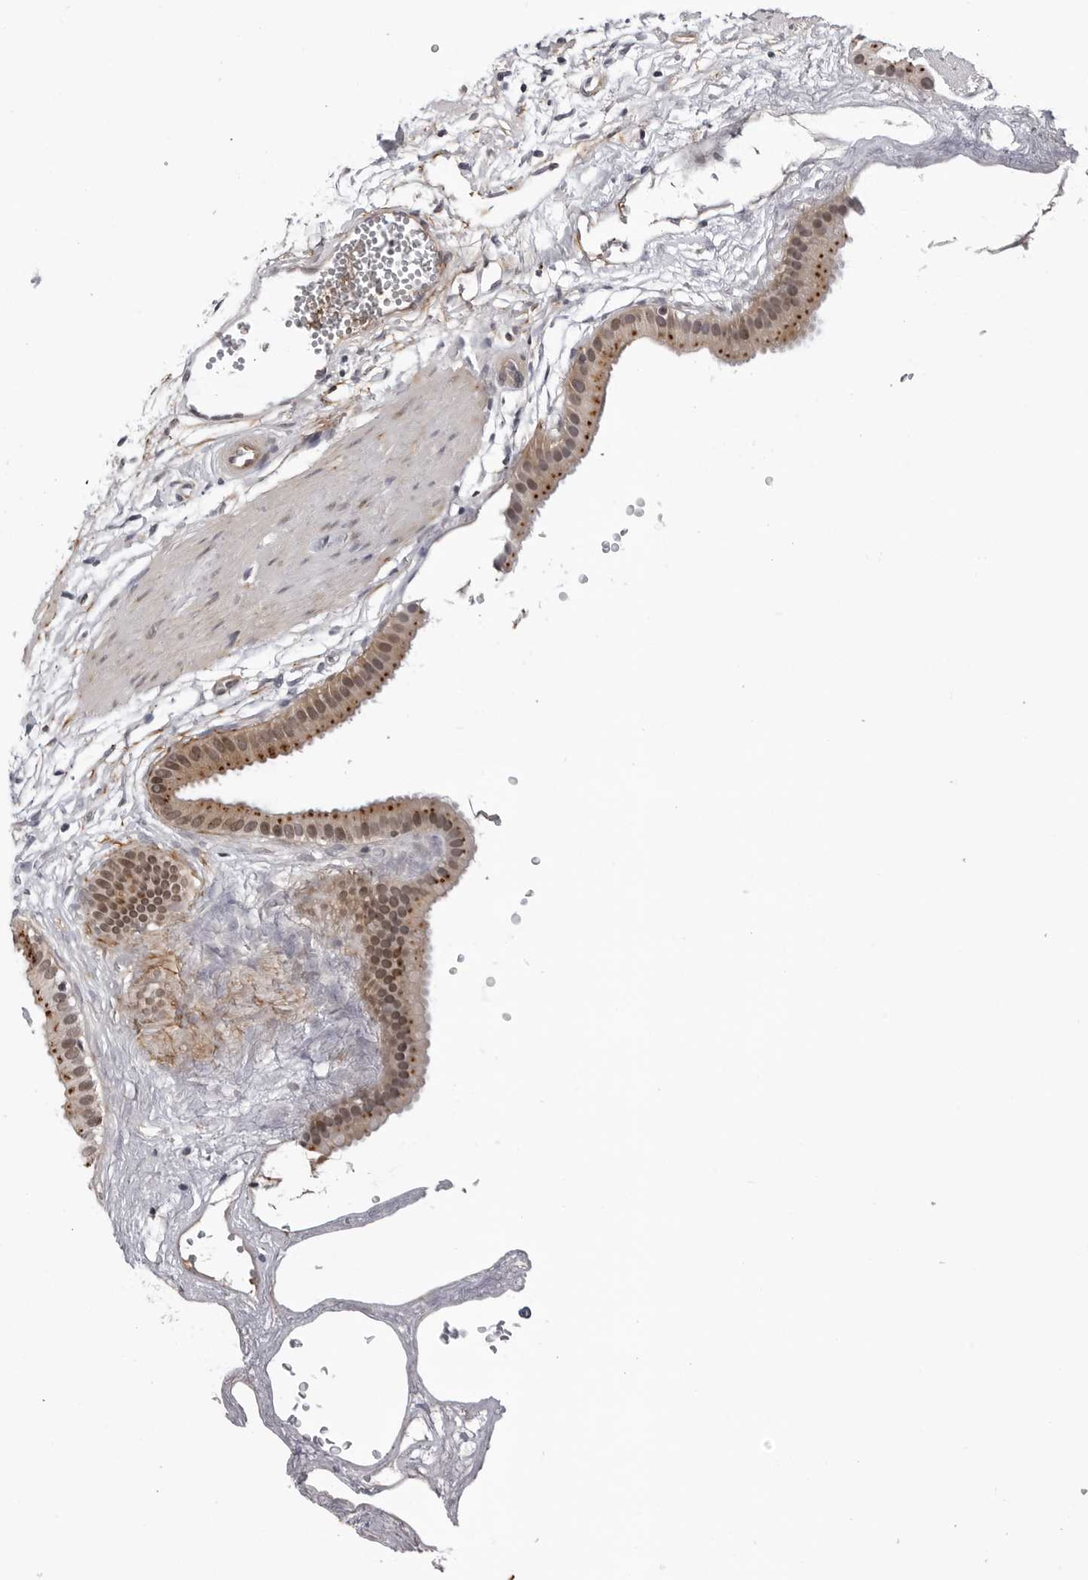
{"staining": {"intensity": "moderate", "quantity": ">75%", "location": "cytoplasmic/membranous,nuclear"}, "tissue": "gallbladder", "cell_type": "Glandular cells", "image_type": "normal", "snomed": [{"axis": "morphology", "description": "Normal tissue, NOS"}, {"axis": "topography", "description": "Gallbladder"}], "caption": "Unremarkable gallbladder reveals moderate cytoplasmic/membranous,nuclear expression in about >75% of glandular cells, visualized by immunohistochemistry. (DAB = brown stain, brightfield microscopy at high magnification).", "gene": "KIAA1614", "patient": {"sex": "female", "age": 64}}